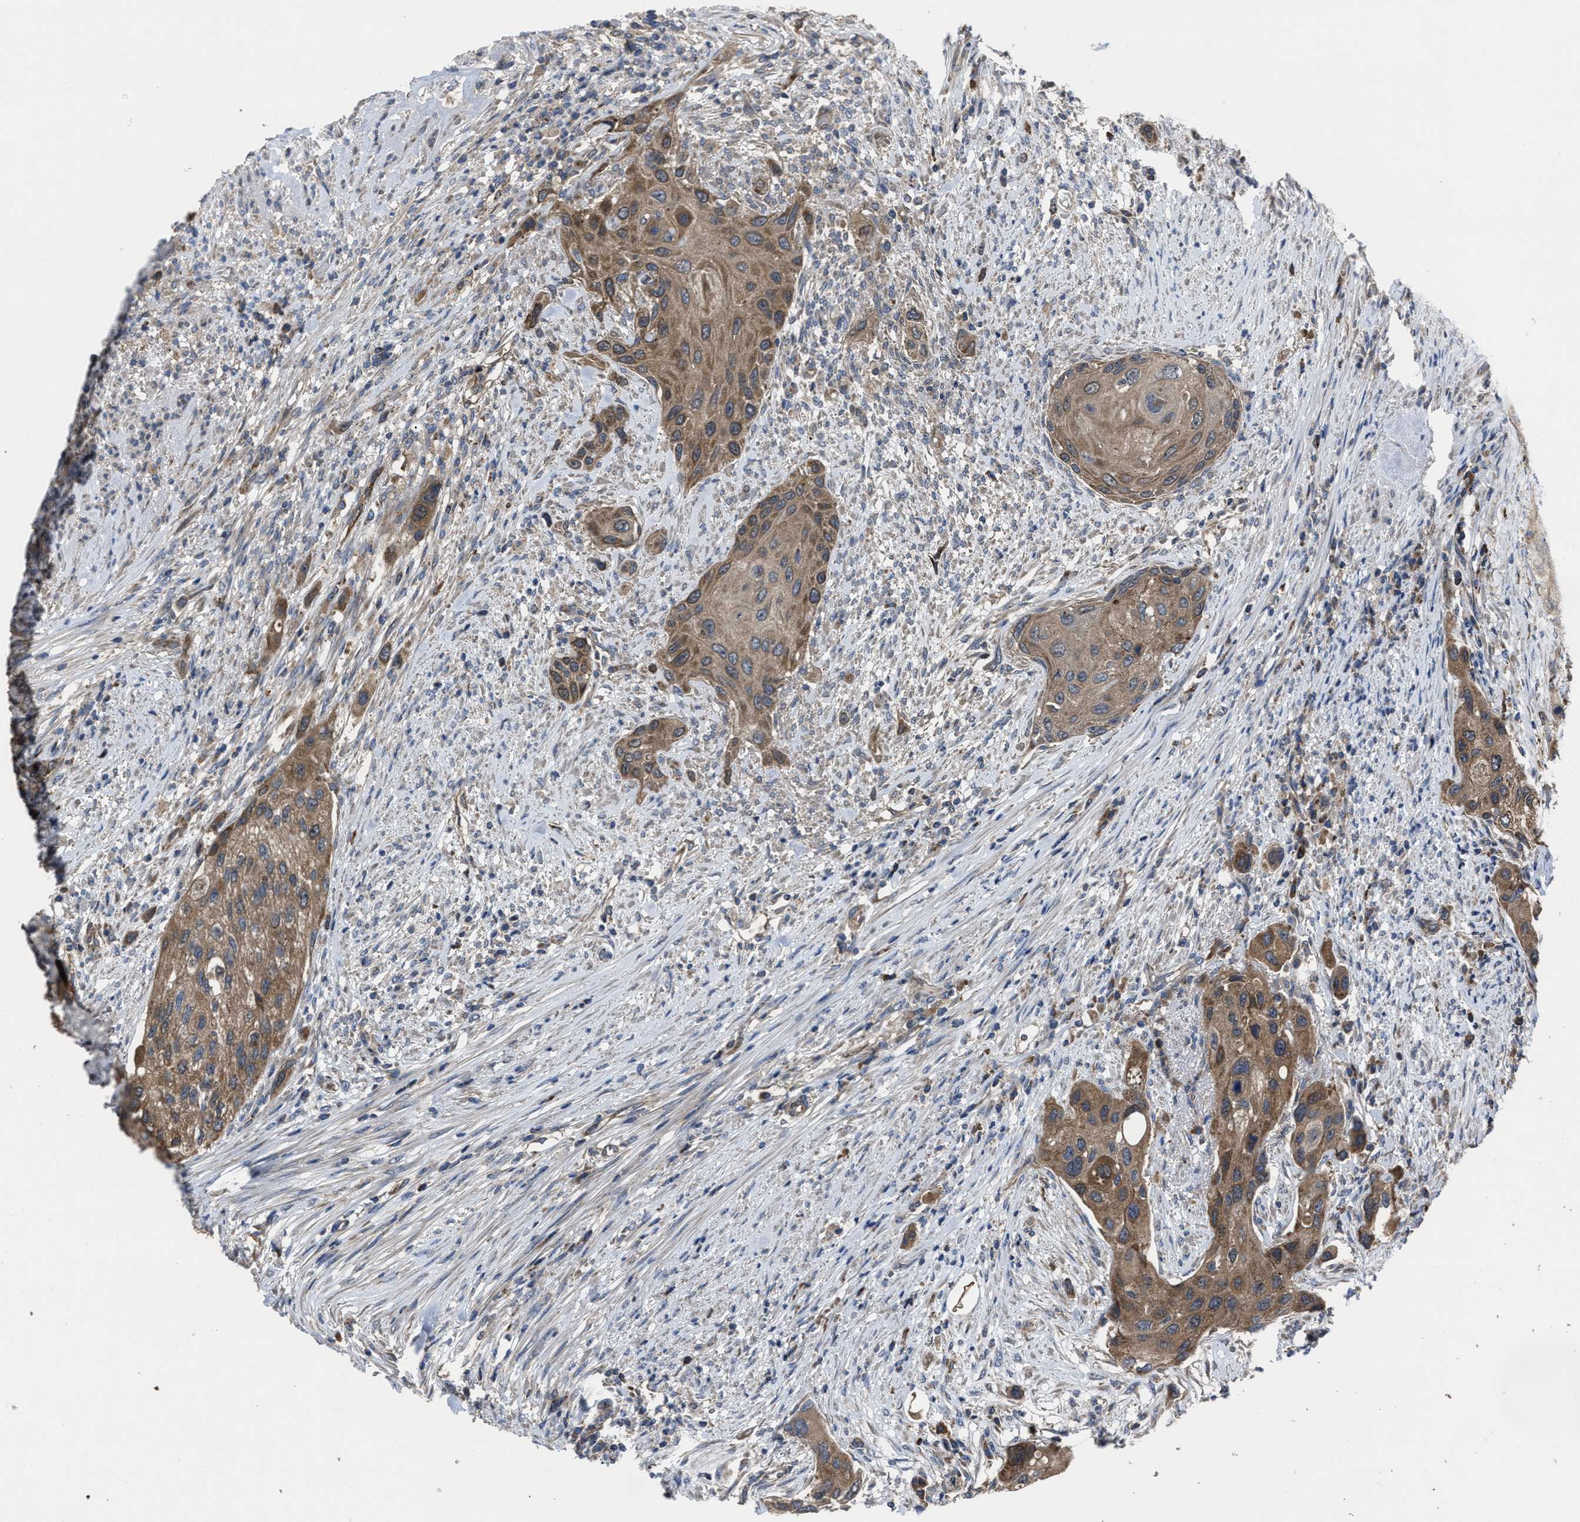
{"staining": {"intensity": "moderate", "quantity": ">75%", "location": "cytoplasmic/membranous"}, "tissue": "urothelial cancer", "cell_type": "Tumor cells", "image_type": "cancer", "snomed": [{"axis": "morphology", "description": "Urothelial carcinoma, High grade"}, {"axis": "topography", "description": "Urinary bladder"}], "caption": "Brown immunohistochemical staining in human high-grade urothelial carcinoma shows moderate cytoplasmic/membranous positivity in about >75% of tumor cells.", "gene": "PASK", "patient": {"sex": "female", "age": 56}}